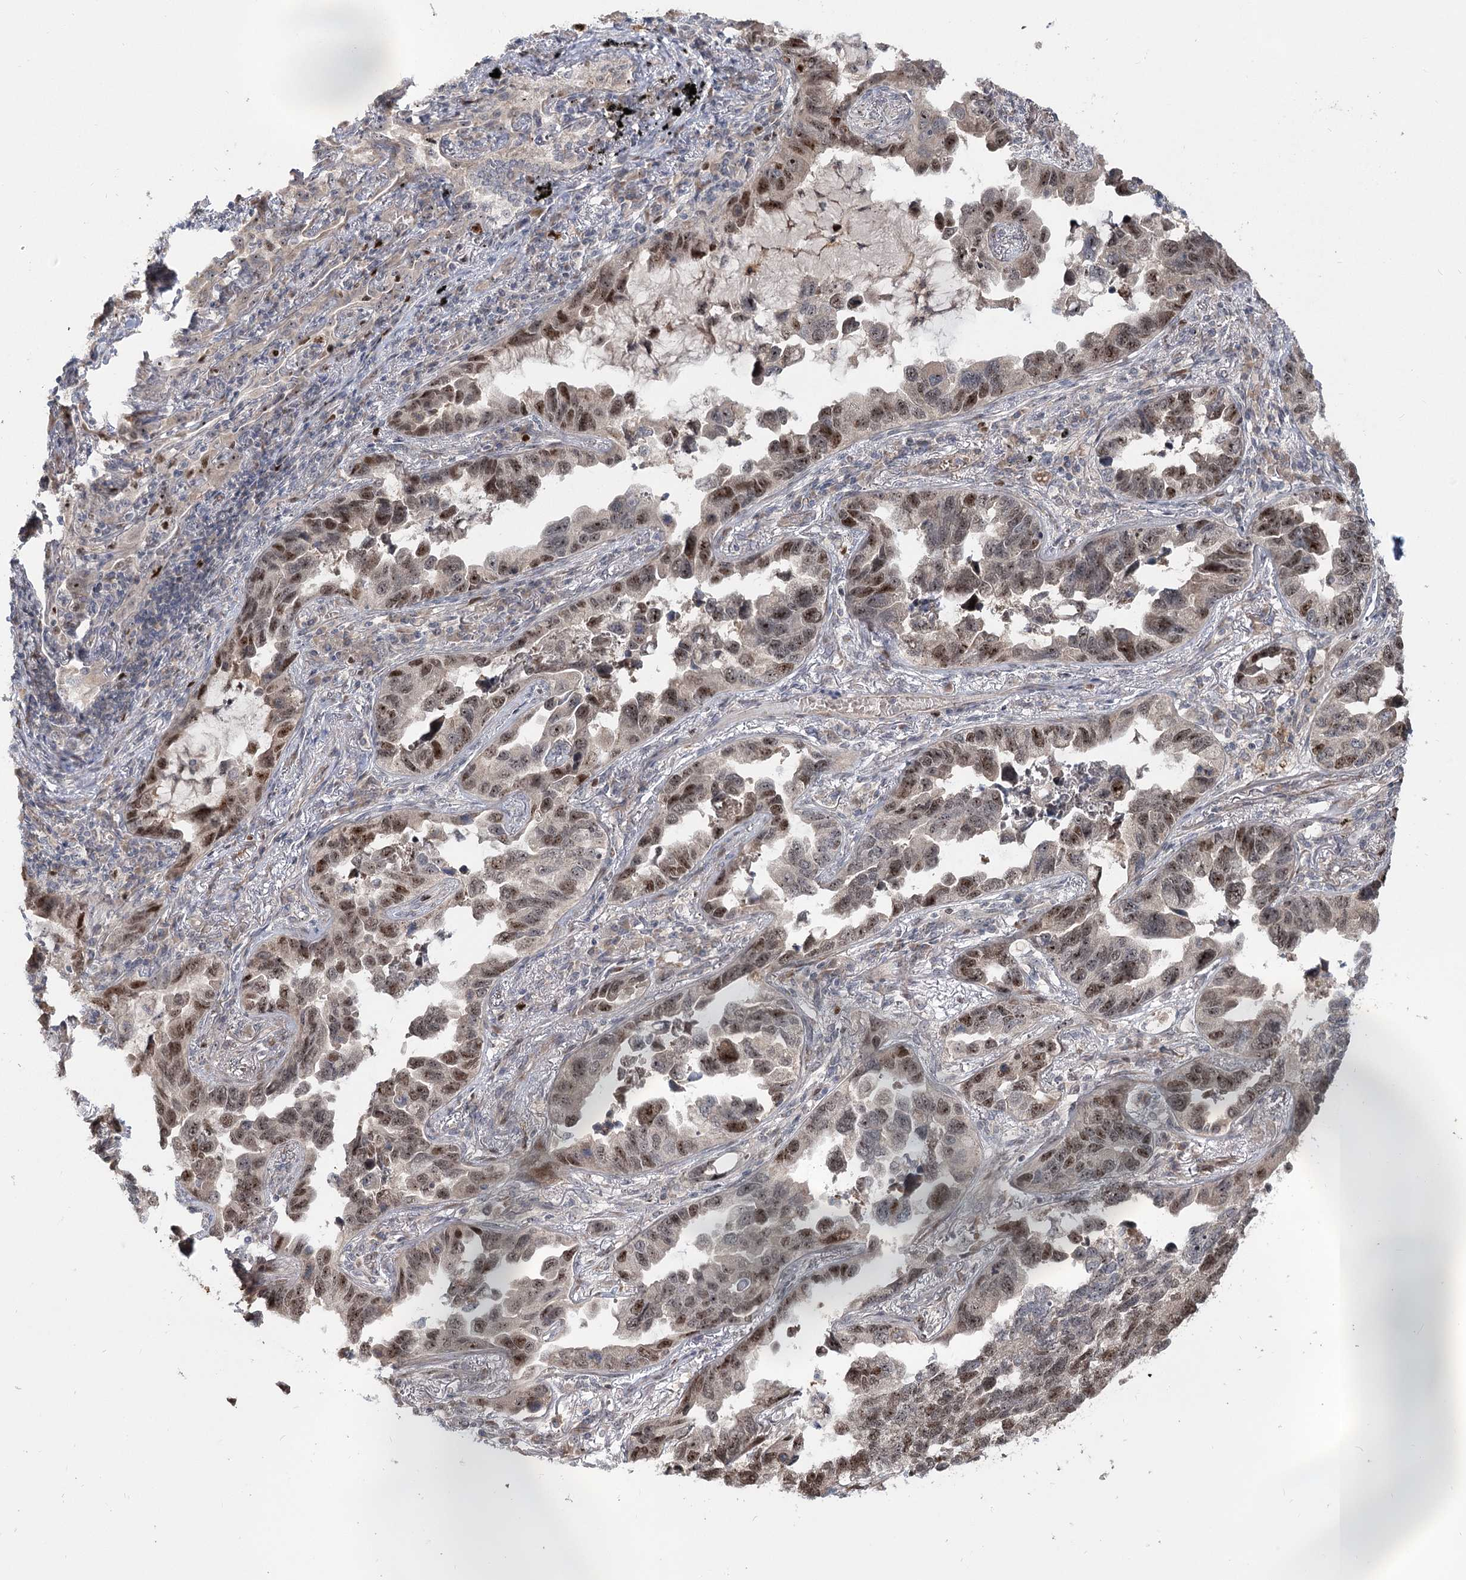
{"staining": {"intensity": "moderate", "quantity": "25%-75%", "location": "nuclear"}, "tissue": "lung cancer", "cell_type": "Tumor cells", "image_type": "cancer", "snomed": [{"axis": "morphology", "description": "Adenocarcinoma, NOS"}, {"axis": "topography", "description": "Lung"}], "caption": "Human lung adenocarcinoma stained with a brown dye reveals moderate nuclear positive staining in approximately 25%-75% of tumor cells.", "gene": "PIK3C2A", "patient": {"sex": "male", "age": 67}}